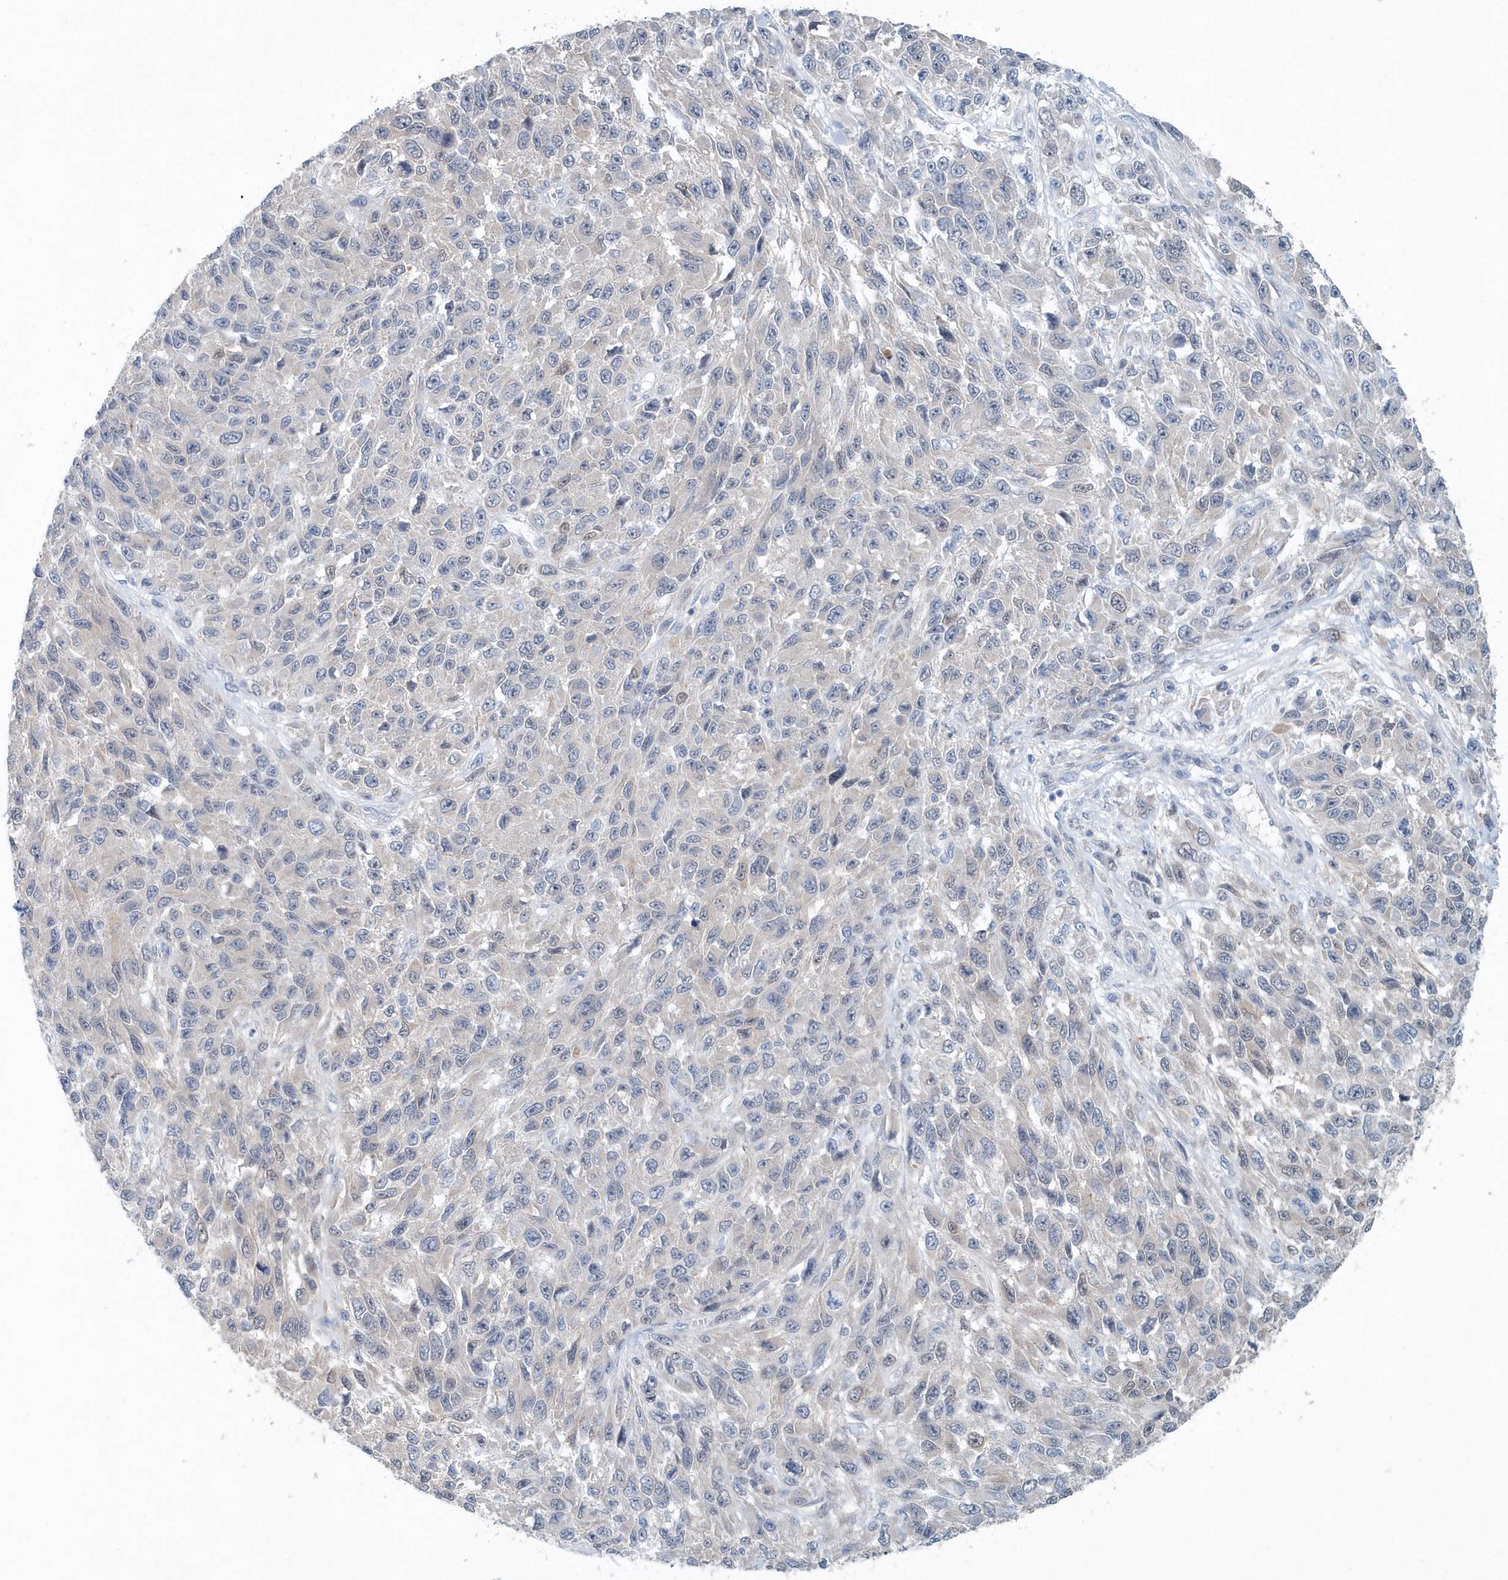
{"staining": {"intensity": "negative", "quantity": "none", "location": "none"}, "tissue": "melanoma", "cell_type": "Tumor cells", "image_type": "cancer", "snomed": [{"axis": "morphology", "description": "Malignant melanoma, NOS"}, {"axis": "topography", "description": "Skin"}], "caption": "Micrograph shows no significant protein positivity in tumor cells of malignant melanoma.", "gene": "PFN2", "patient": {"sex": "female", "age": 96}}